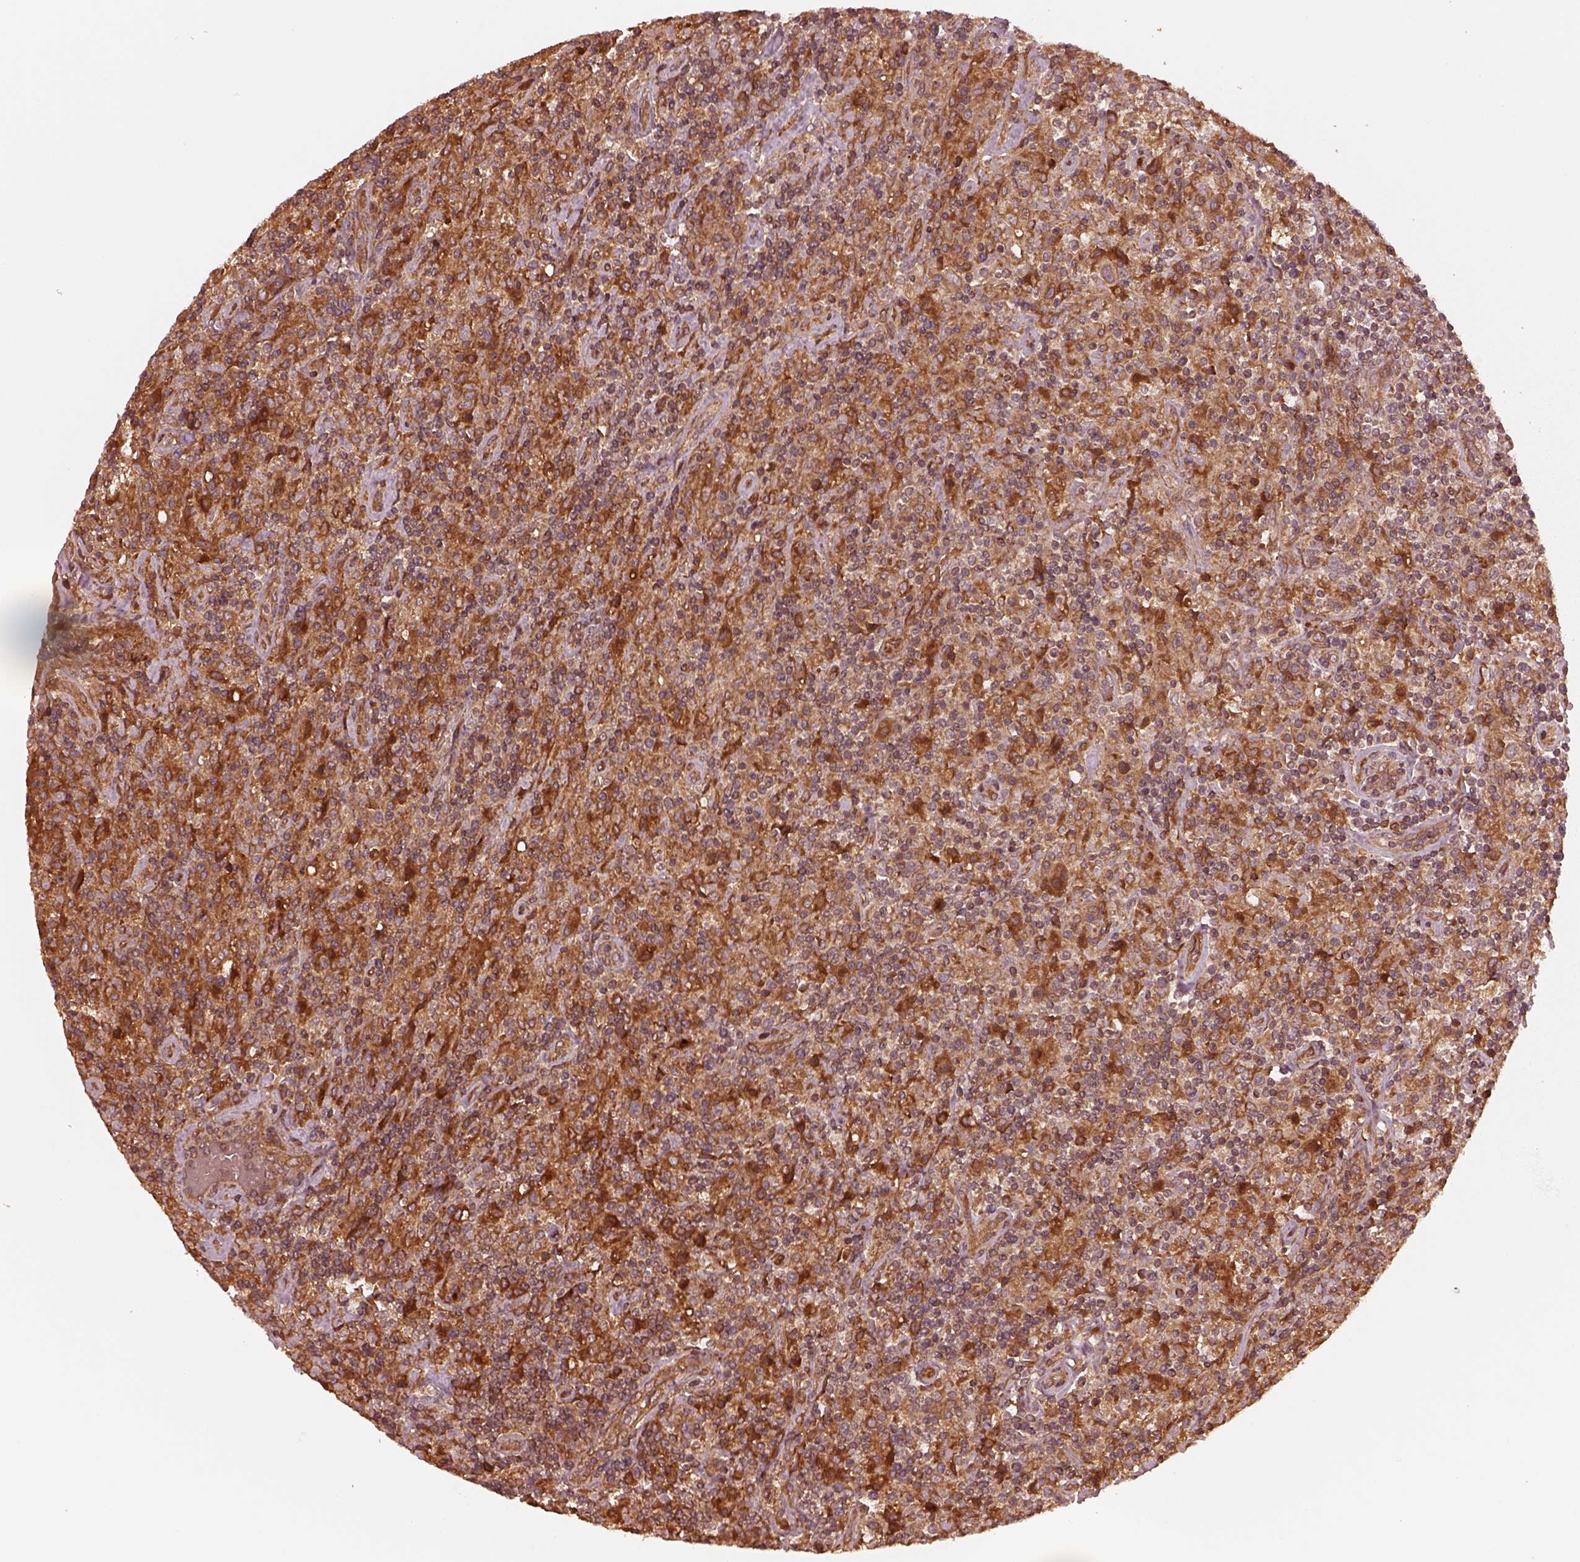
{"staining": {"intensity": "moderate", "quantity": ">75%", "location": "cytoplasmic/membranous"}, "tissue": "lymphoma", "cell_type": "Tumor cells", "image_type": "cancer", "snomed": [{"axis": "morphology", "description": "Hodgkin's disease, NOS"}, {"axis": "topography", "description": "Lymph node"}], "caption": "Approximately >75% of tumor cells in lymphoma show moderate cytoplasmic/membranous protein positivity as visualized by brown immunohistochemical staining.", "gene": "AGPAT1", "patient": {"sex": "male", "age": 70}}